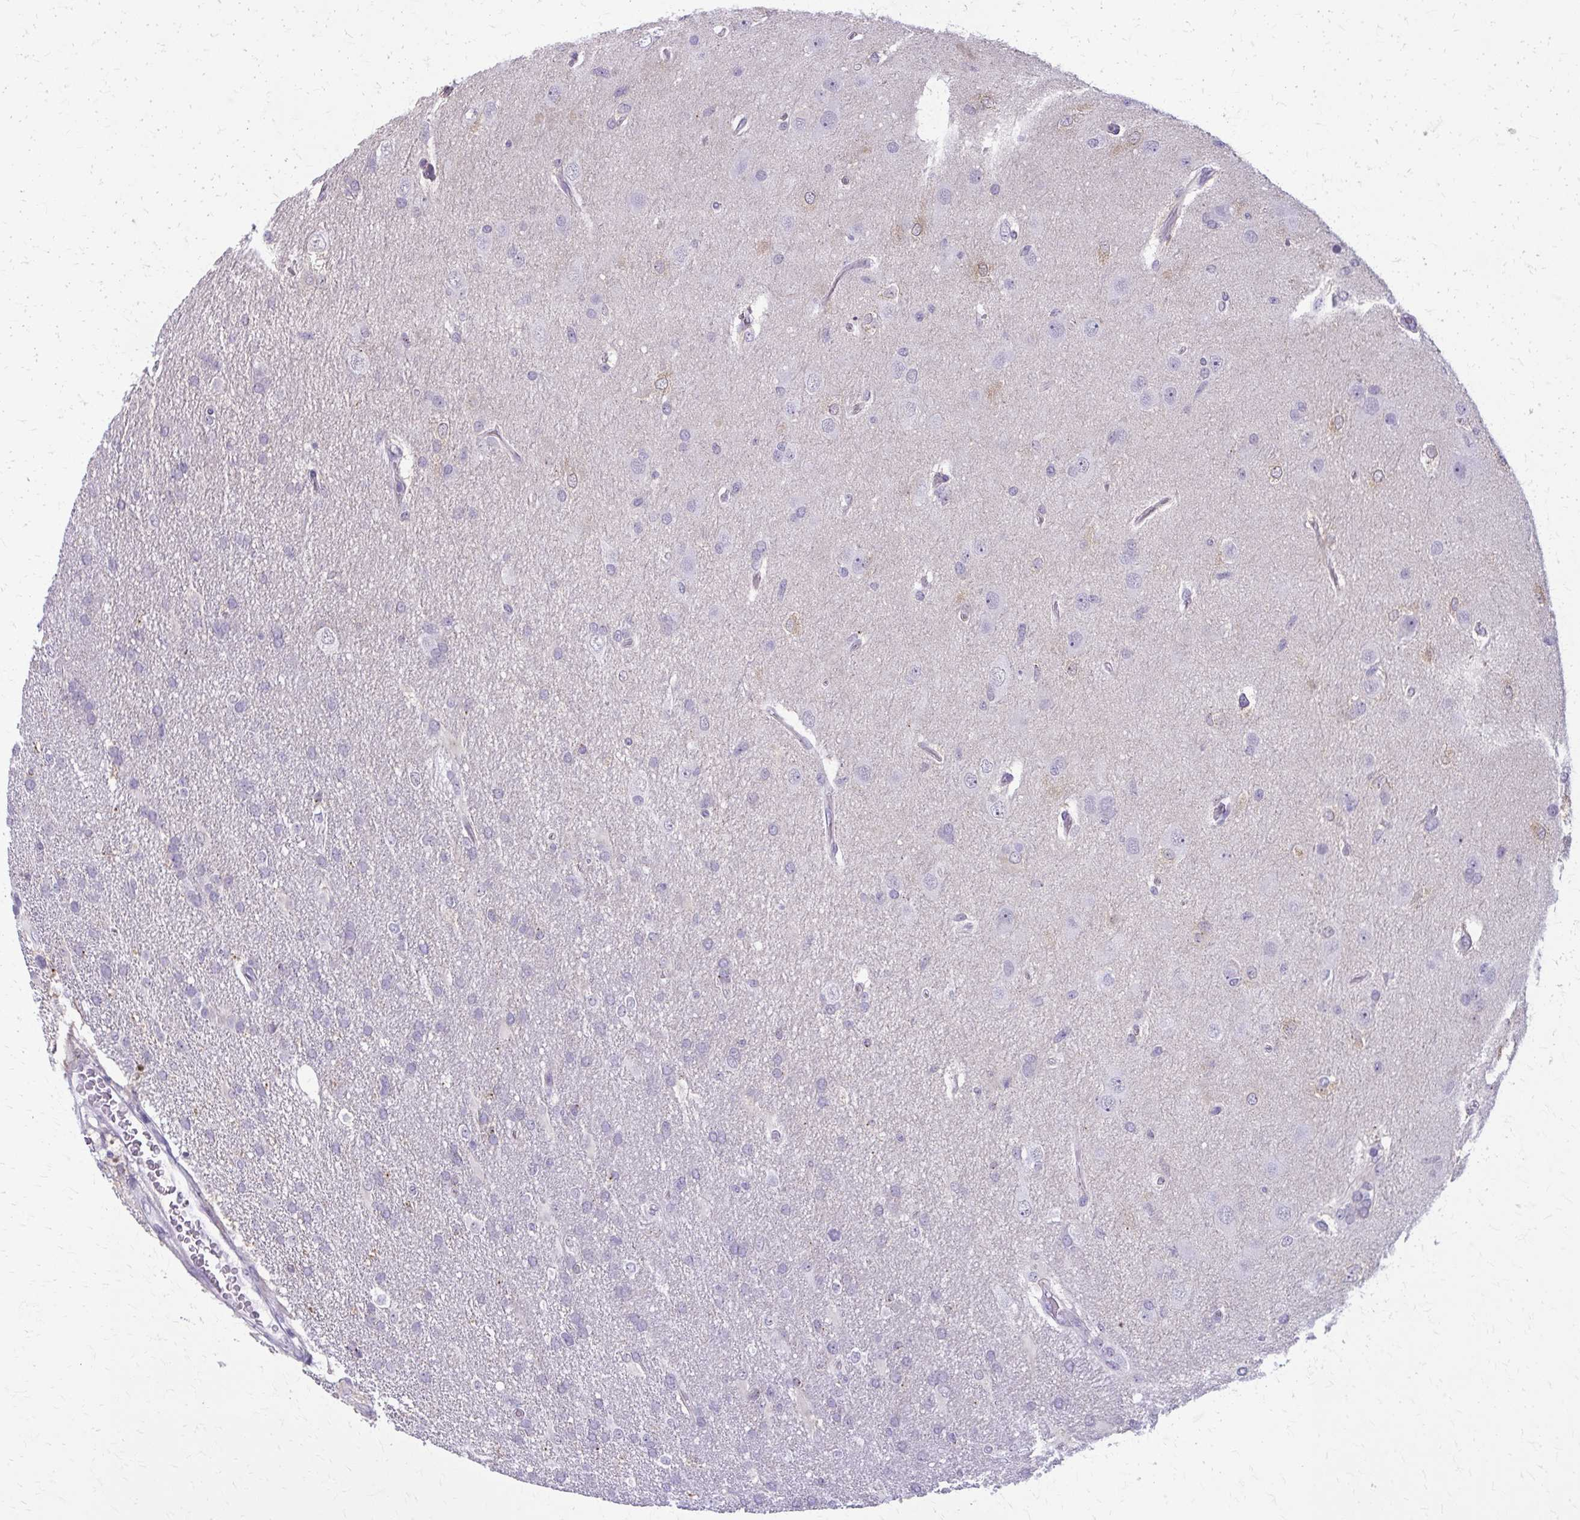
{"staining": {"intensity": "moderate", "quantity": "<25%", "location": "cytoplasmic/membranous"}, "tissue": "glioma", "cell_type": "Tumor cells", "image_type": "cancer", "snomed": [{"axis": "morphology", "description": "Glioma, malignant, High grade"}, {"axis": "topography", "description": "Brain"}], "caption": "High-grade glioma (malignant) was stained to show a protein in brown. There is low levels of moderate cytoplasmic/membranous expression in approximately <25% of tumor cells.", "gene": "CARD9", "patient": {"sex": "male", "age": 53}}